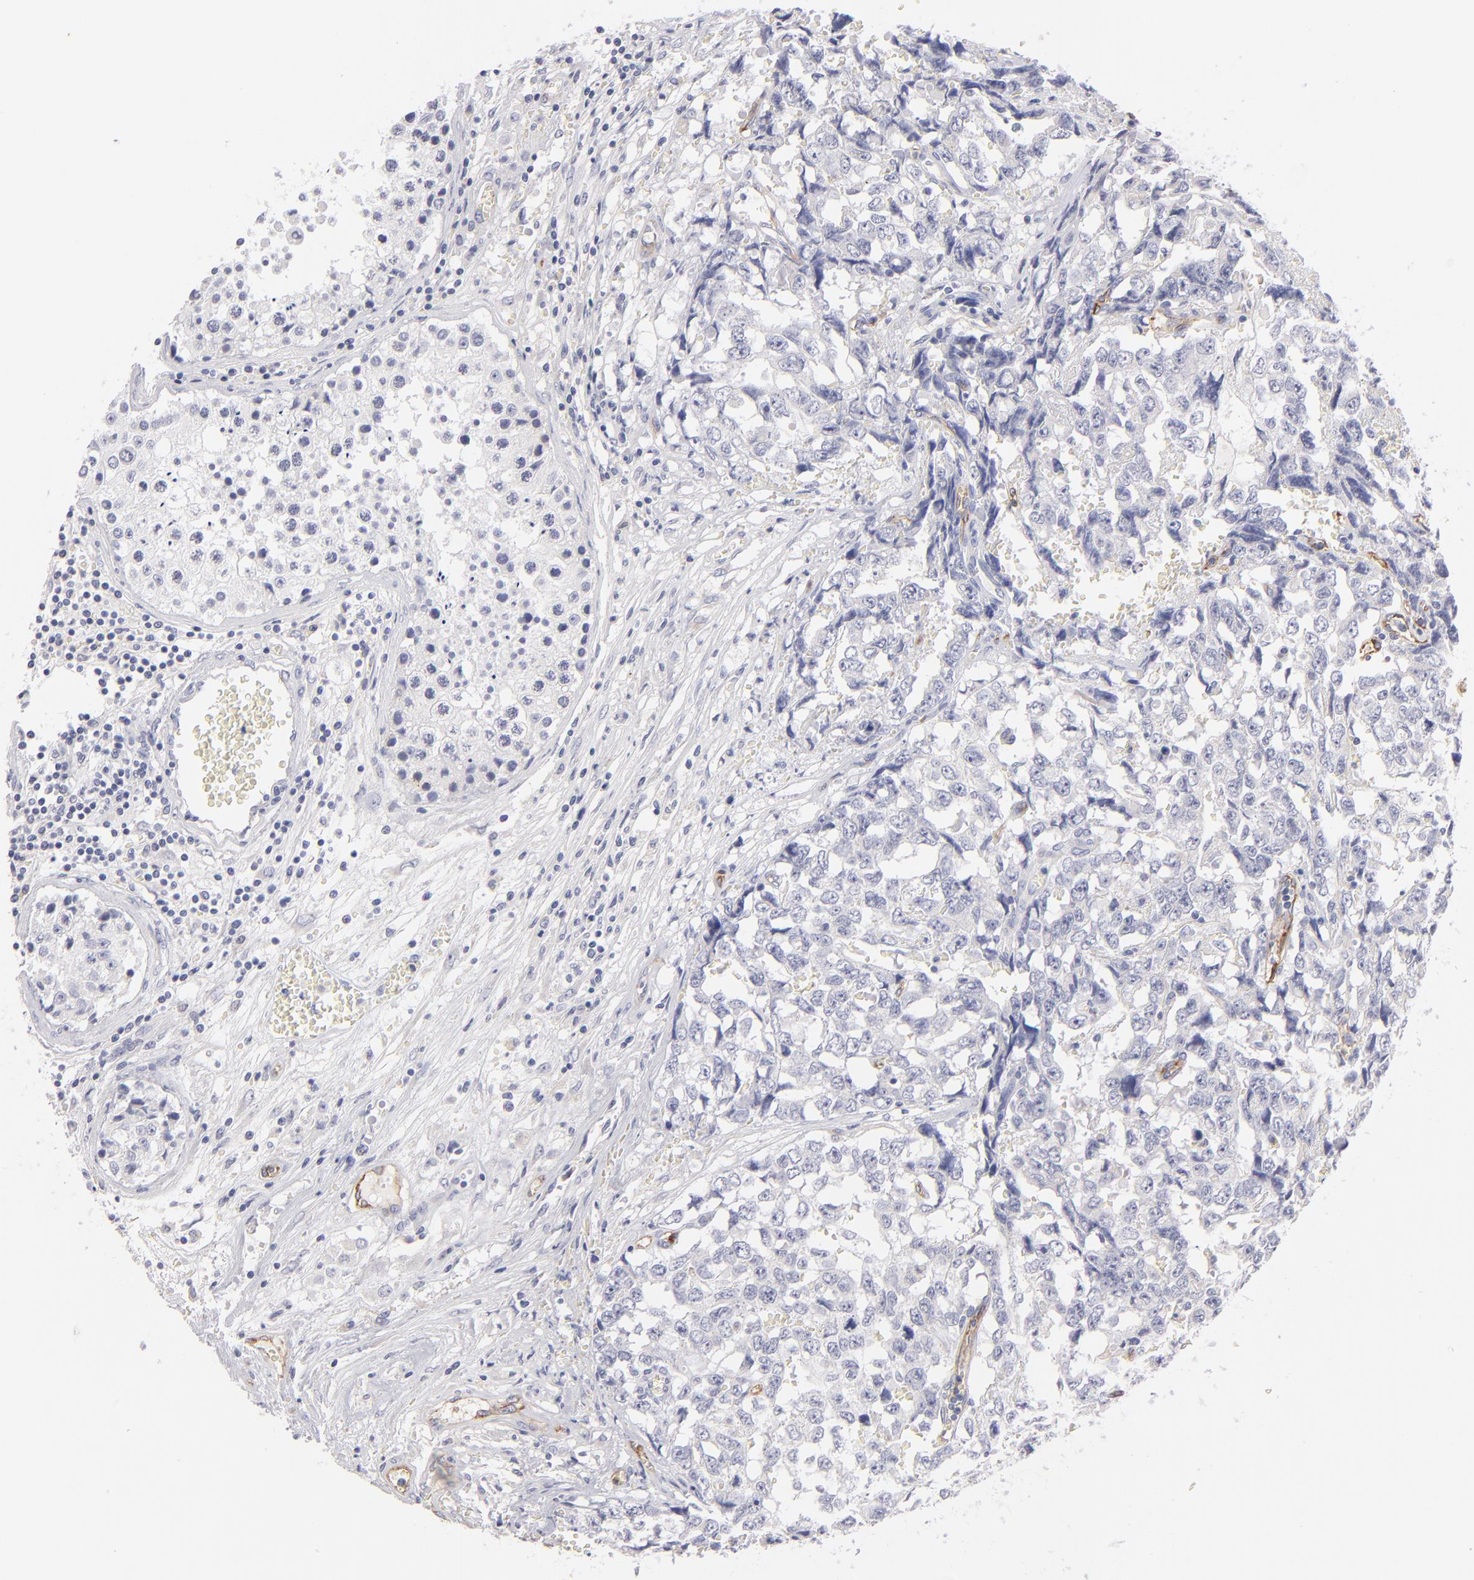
{"staining": {"intensity": "negative", "quantity": "none", "location": "none"}, "tissue": "testis cancer", "cell_type": "Tumor cells", "image_type": "cancer", "snomed": [{"axis": "morphology", "description": "Carcinoma, Embryonal, NOS"}, {"axis": "topography", "description": "Testis"}], "caption": "IHC of human embryonal carcinoma (testis) shows no positivity in tumor cells.", "gene": "PLVAP", "patient": {"sex": "male", "age": 31}}